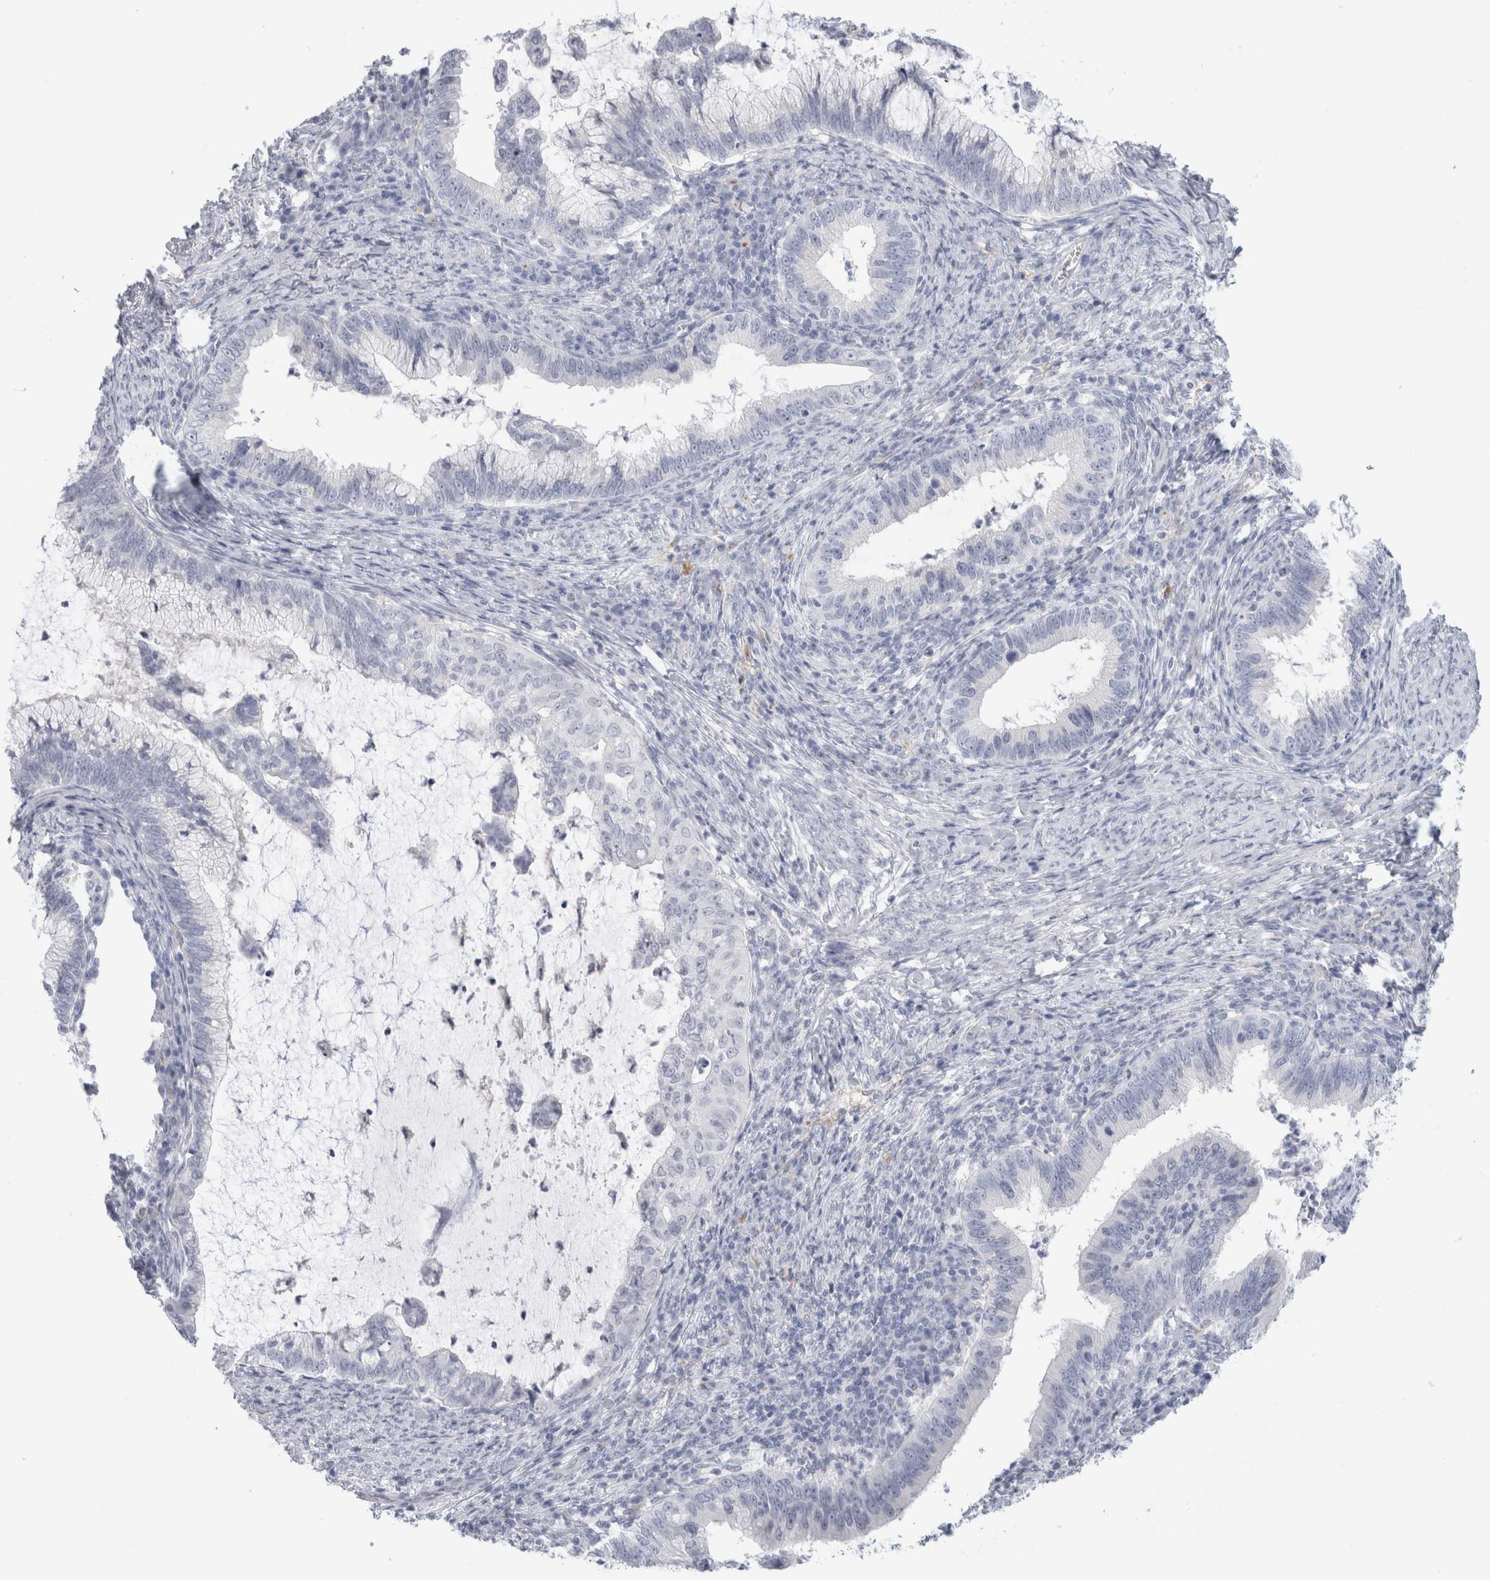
{"staining": {"intensity": "negative", "quantity": "none", "location": "none"}, "tissue": "cervical cancer", "cell_type": "Tumor cells", "image_type": "cancer", "snomed": [{"axis": "morphology", "description": "Adenocarcinoma, NOS"}, {"axis": "topography", "description": "Cervix"}], "caption": "IHC of human cervical adenocarcinoma shows no positivity in tumor cells. Nuclei are stained in blue.", "gene": "ANKMY1", "patient": {"sex": "female", "age": 36}}